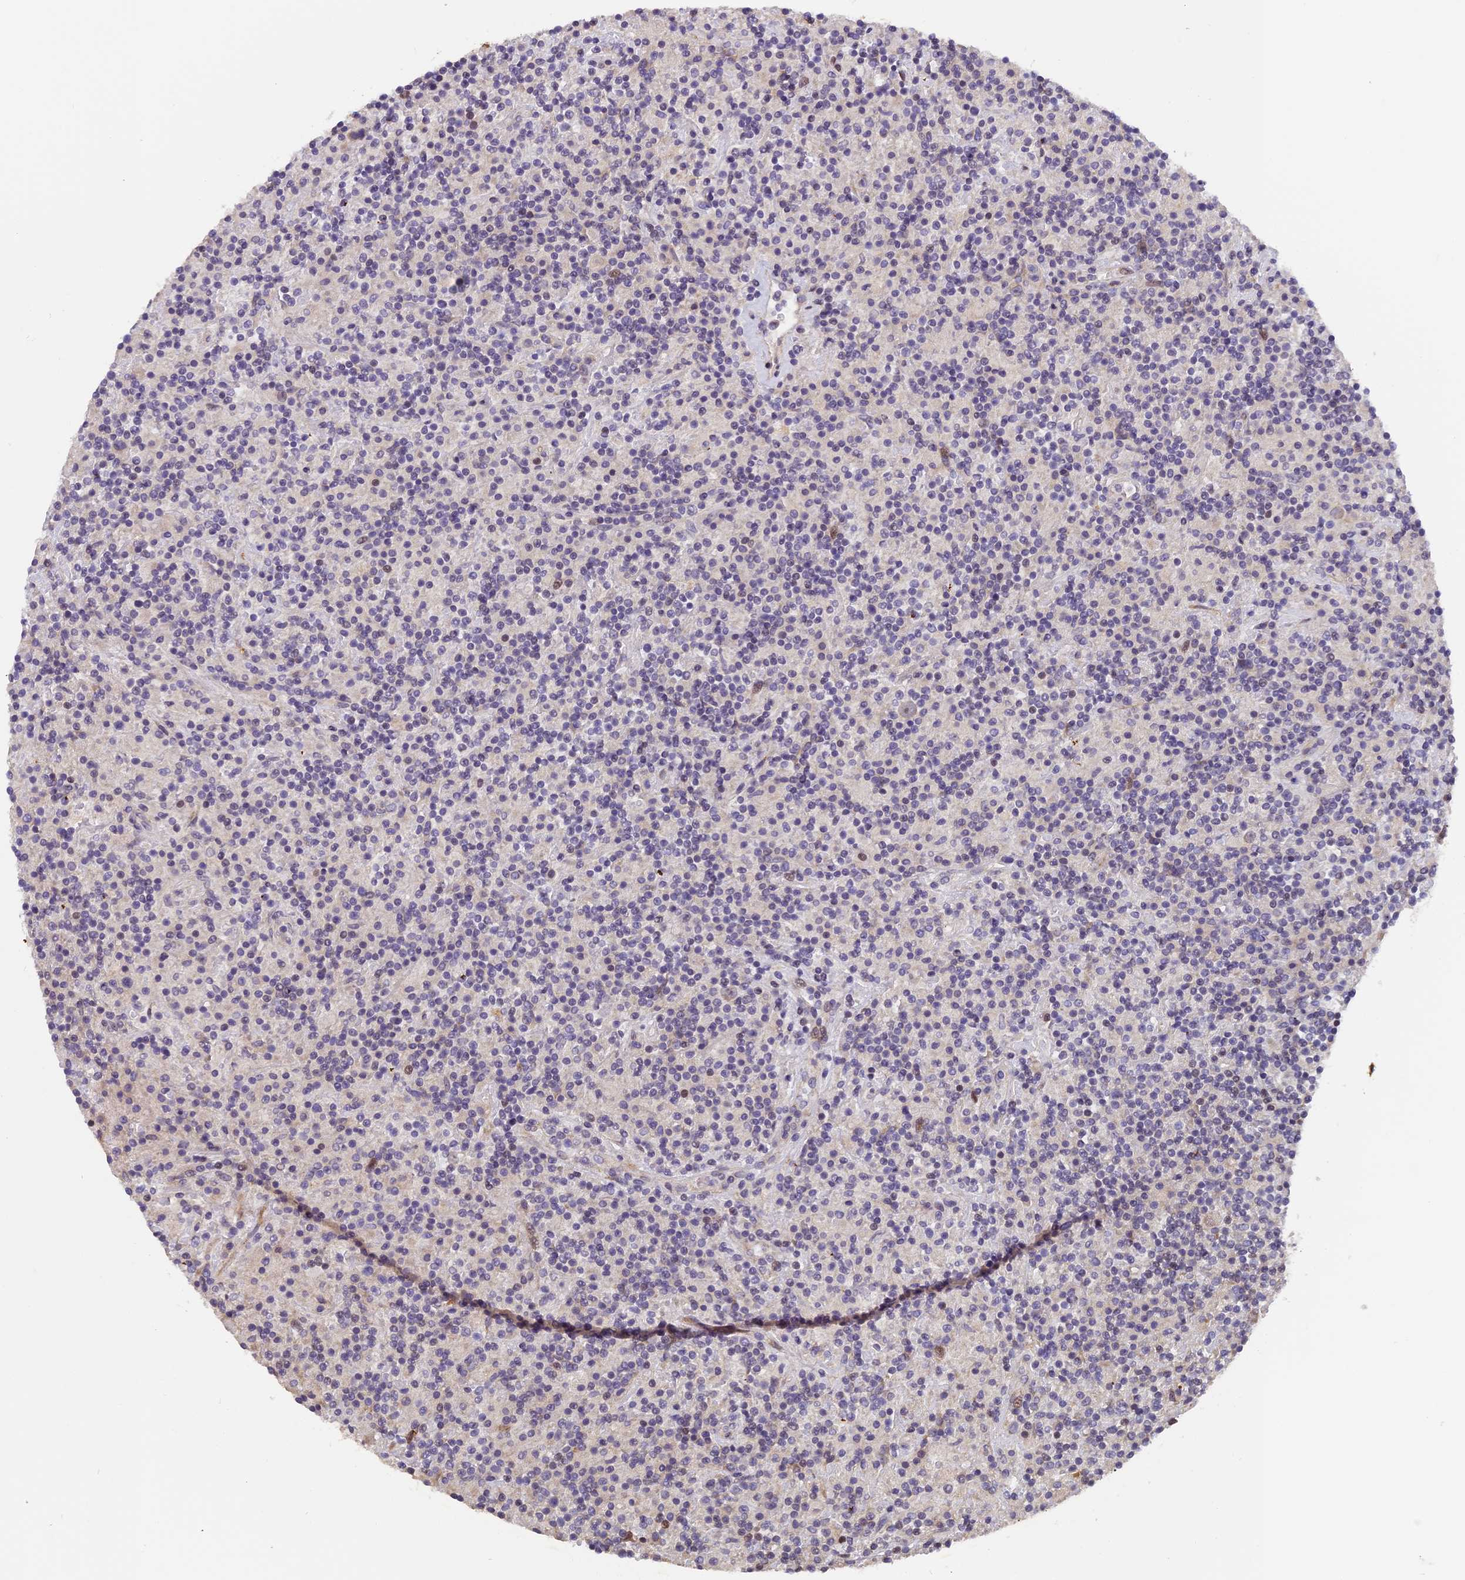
{"staining": {"intensity": "moderate", "quantity": "<25%", "location": "cytoplasmic/membranous"}, "tissue": "lymphoma", "cell_type": "Tumor cells", "image_type": "cancer", "snomed": [{"axis": "morphology", "description": "Hodgkin's disease, NOS"}, {"axis": "topography", "description": "Lymph node"}], "caption": "This photomicrograph reveals immunohistochemistry (IHC) staining of human lymphoma, with low moderate cytoplasmic/membranous positivity in approximately <25% of tumor cells.", "gene": "RAB28", "patient": {"sex": "male", "age": 70}}